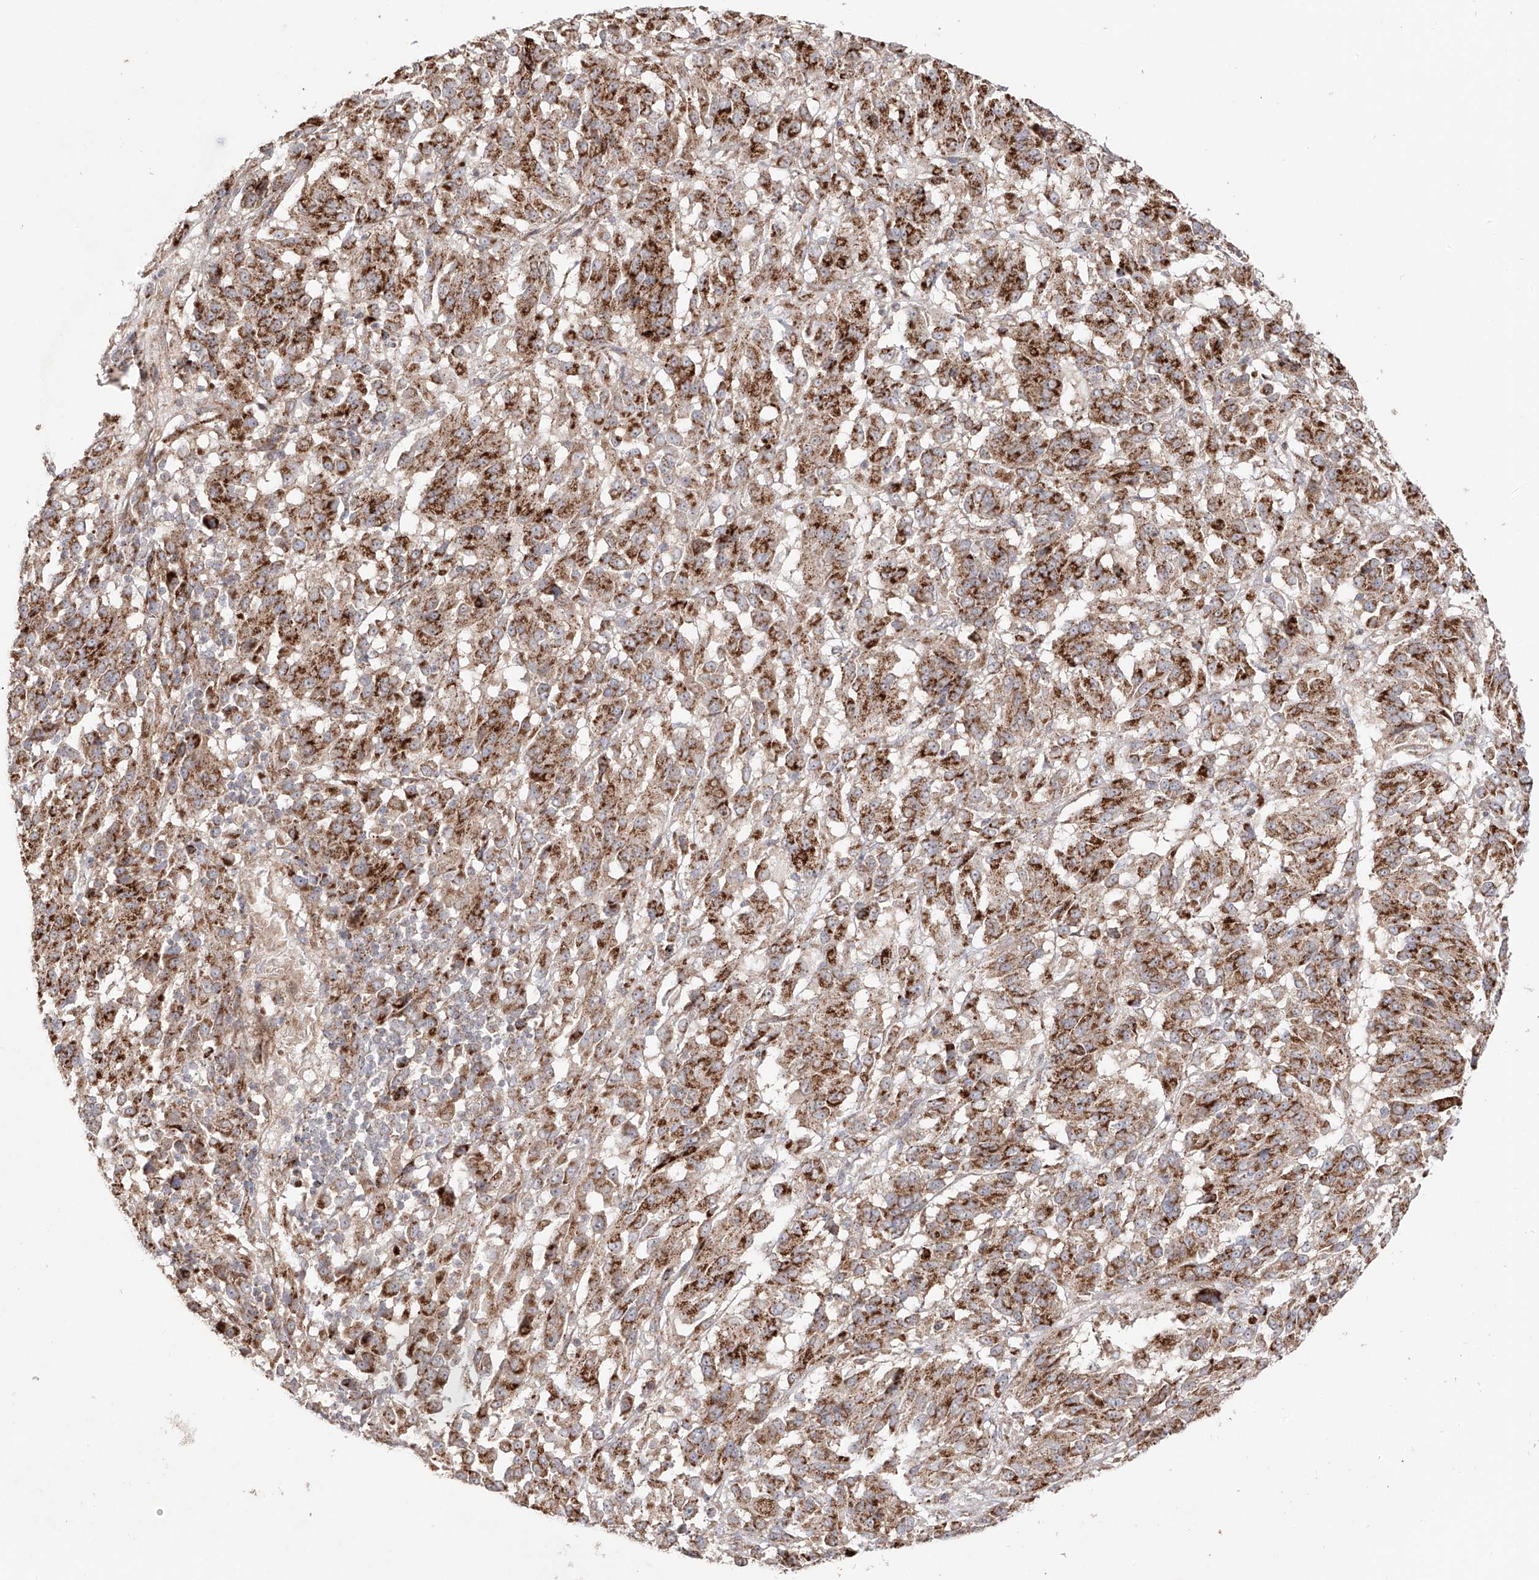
{"staining": {"intensity": "moderate", "quantity": ">75%", "location": "cytoplasmic/membranous"}, "tissue": "melanoma", "cell_type": "Tumor cells", "image_type": "cancer", "snomed": [{"axis": "morphology", "description": "Malignant melanoma, Metastatic site"}, {"axis": "topography", "description": "Lung"}], "caption": "Brown immunohistochemical staining in human malignant melanoma (metastatic site) exhibits moderate cytoplasmic/membranous expression in approximately >75% of tumor cells. (Brightfield microscopy of DAB IHC at high magnification).", "gene": "YKT6", "patient": {"sex": "male", "age": 64}}